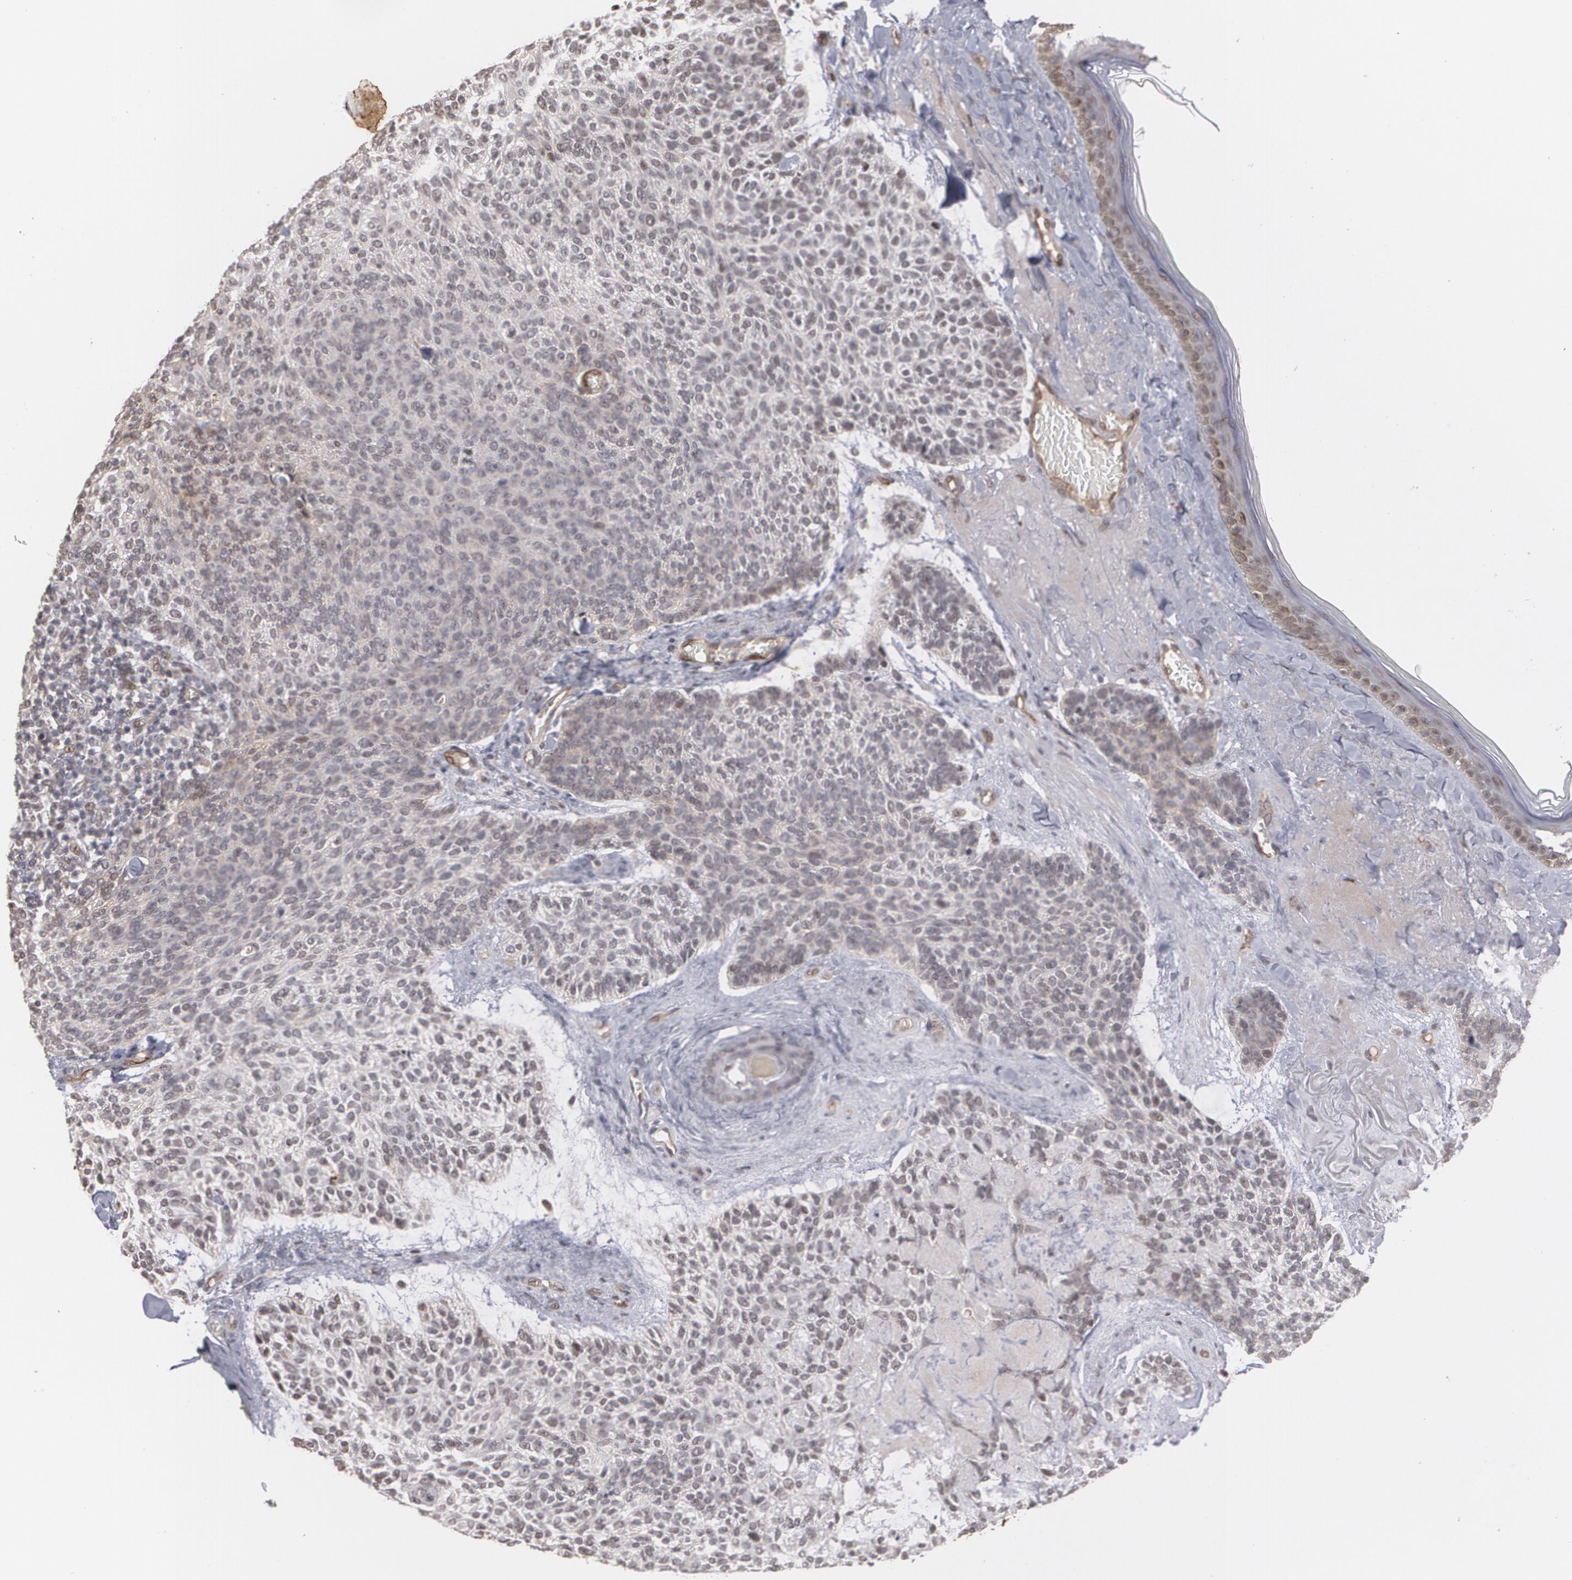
{"staining": {"intensity": "weak", "quantity": ">75%", "location": "nuclear"}, "tissue": "skin cancer", "cell_type": "Tumor cells", "image_type": "cancer", "snomed": [{"axis": "morphology", "description": "Normal tissue, NOS"}, {"axis": "morphology", "description": "Basal cell carcinoma"}, {"axis": "topography", "description": "Skin"}], "caption": "A low amount of weak nuclear expression is appreciated in about >75% of tumor cells in basal cell carcinoma (skin) tissue. The staining was performed using DAB, with brown indicating positive protein expression. Nuclei are stained blue with hematoxylin.", "gene": "ZNF75A", "patient": {"sex": "female", "age": 70}}